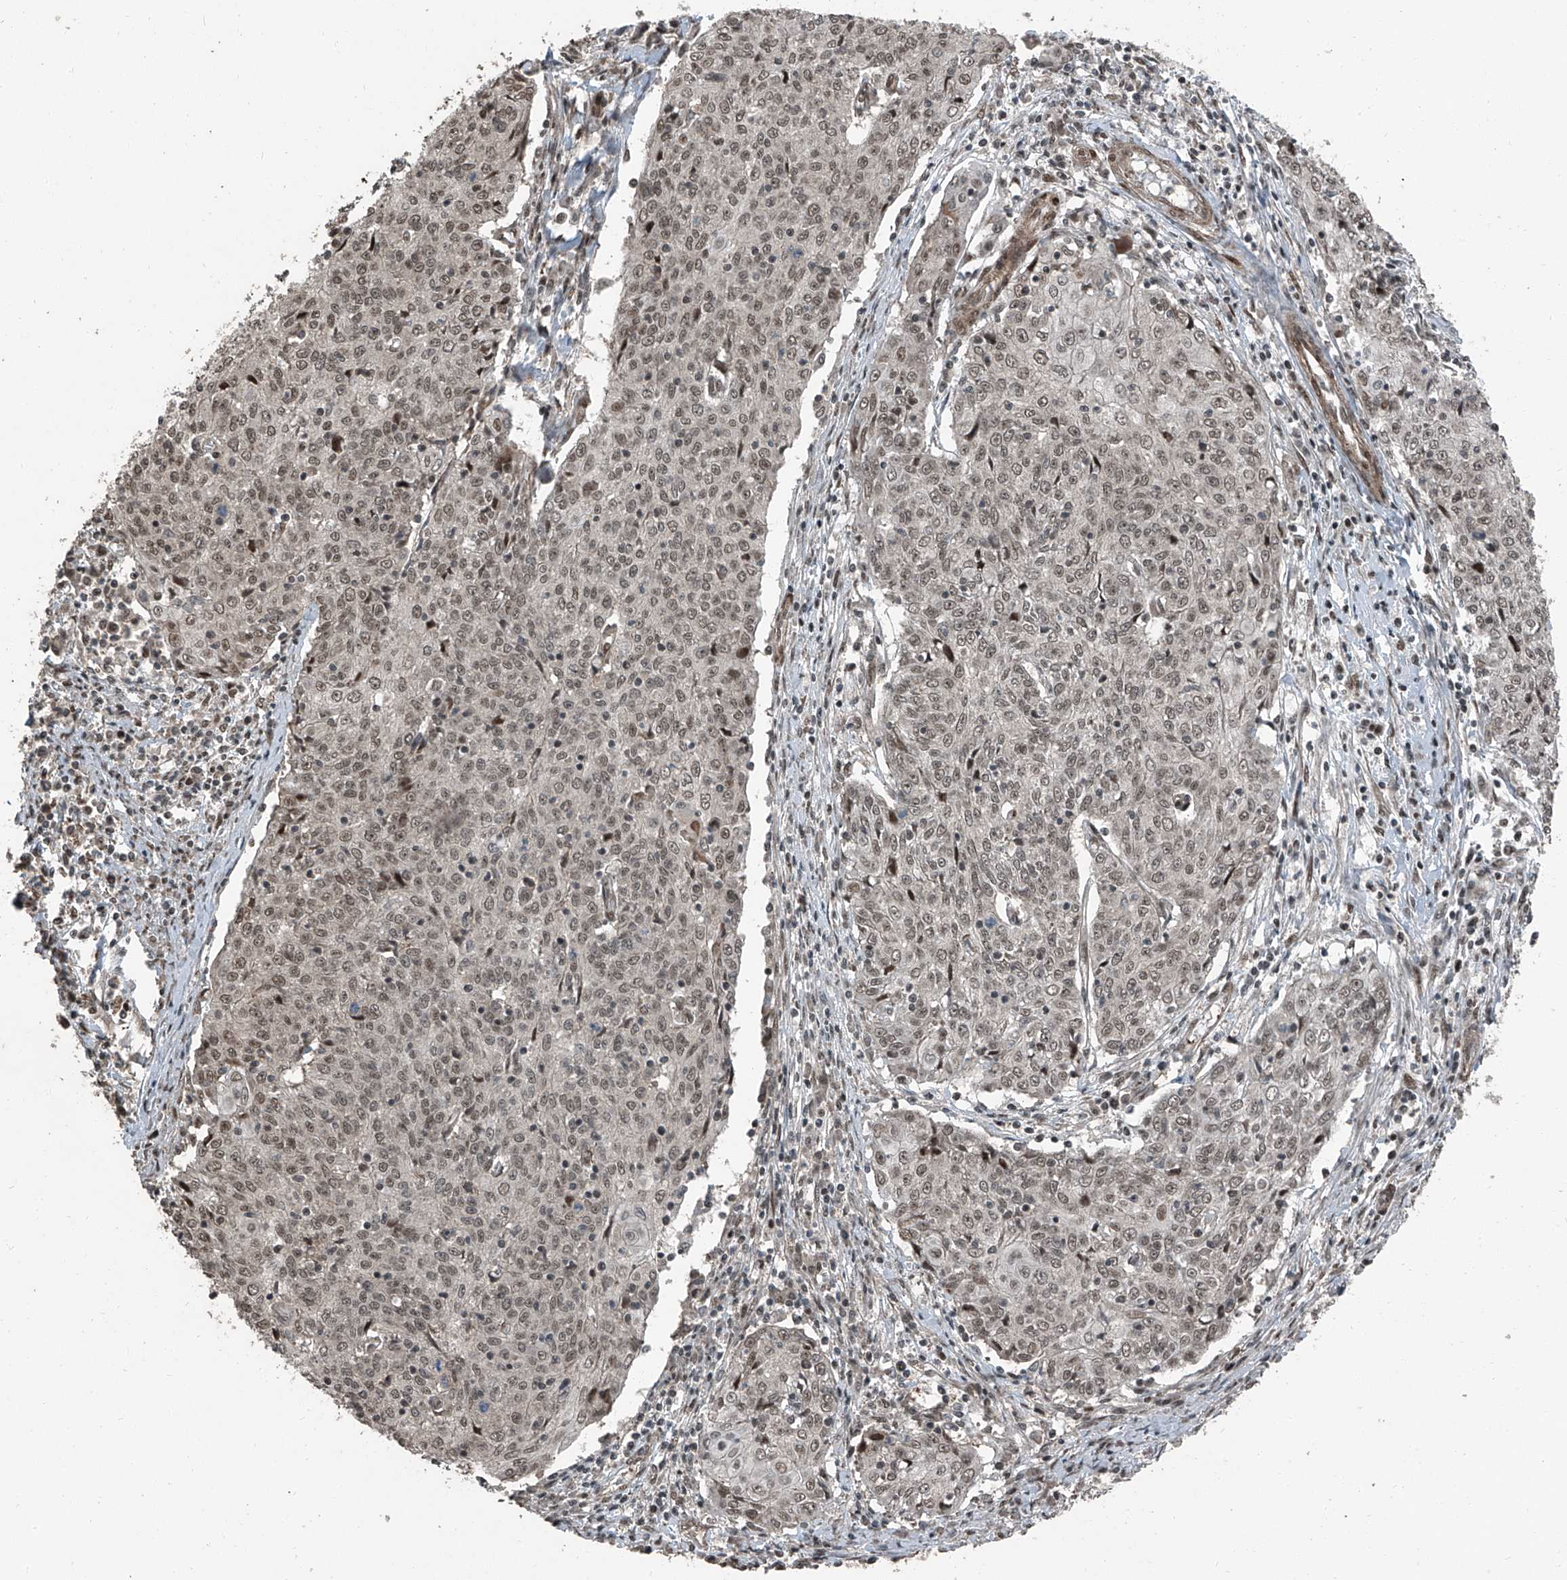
{"staining": {"intensity": "weak", "quantity": ">75%", "location": "nuclear"}, "tissue": "cervical cancer", "cell_type": "Tumor cells", "image_type": "cancer", "snomed": [{"axis": "morphology", "description": "Squamous cell carcinoma, NOS"}, {"axis": "topography", "description": "Cervix"}], "caption": "Immunohistochemistry (IHC) micrograph of cervical squamous cell carcinoma stained for a protein (brown), which displays low levels of weak nuclear positivity in about >75% of tumor cells.", "gene": "ZNF570", "patient": {"sex": "female", "age": 48}}